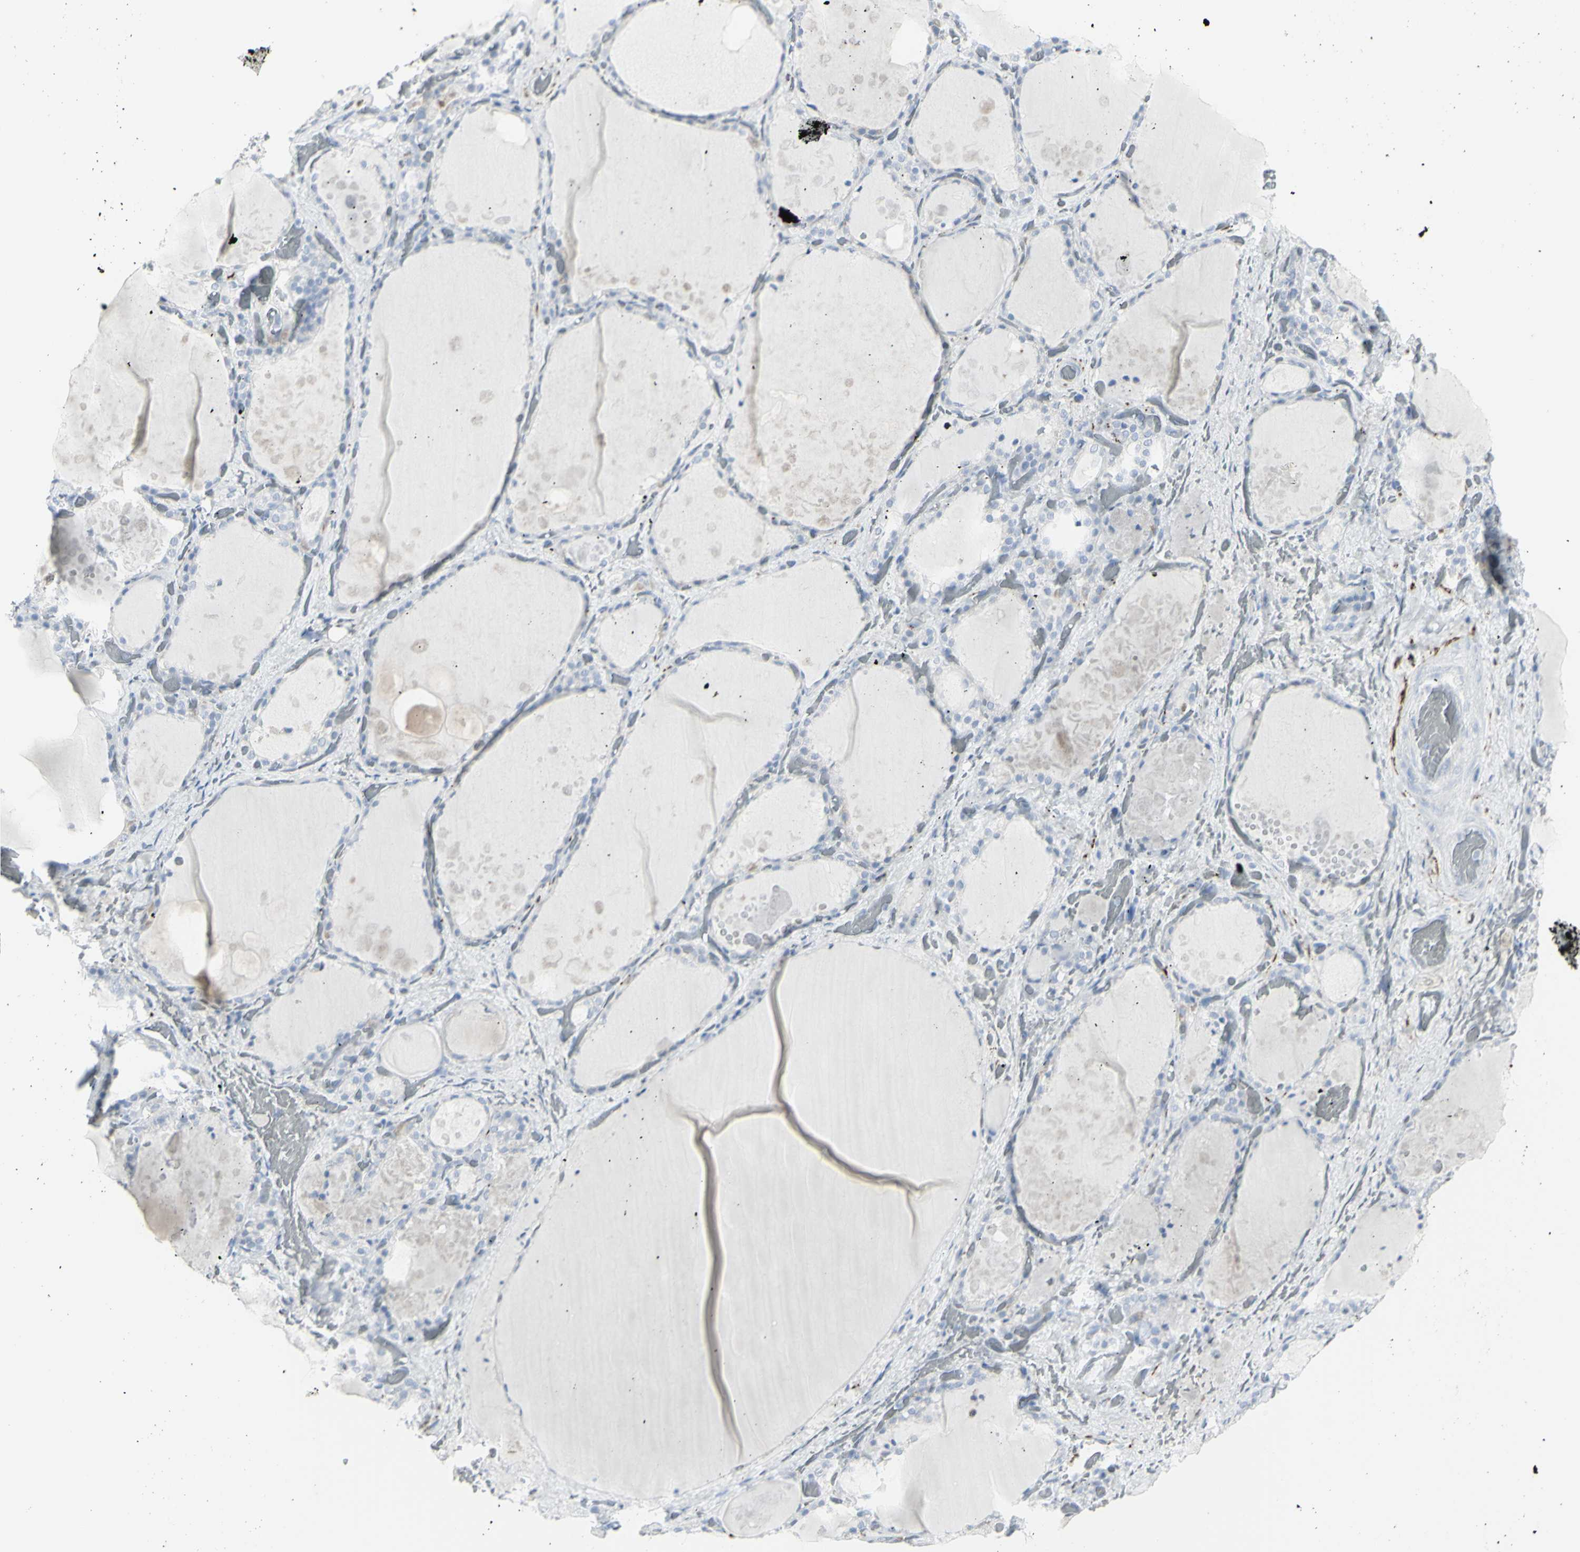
{"staining": {"intensity": "moderate", "quantity": ">75%", "location": "cytoplasmic/membranous"}, "tissue": "thyroid gland", "cell_type": "Glandular cells", "image_type": "normal", "snomed": [{"axis": "morphology", "description": "Normal tissue, NOS"}, {"axis": "topography", "description": "Thyroid gland"}], "caption": "A high-resolution micrograph shows immunohistochemistry staining of unremarkable thyroid gland, which displays moderate cytoplasmic/membranous staining in approximately >75% of glandular cells. The protein is stained brown, and the nuclei are stained in blue (DAB (3,3'-diaminobenzidine) IHC with brightfield microscopy, high magnification).", "gene": "ENSG00000198211", "patient": {"sex": "male", "age": 61}}